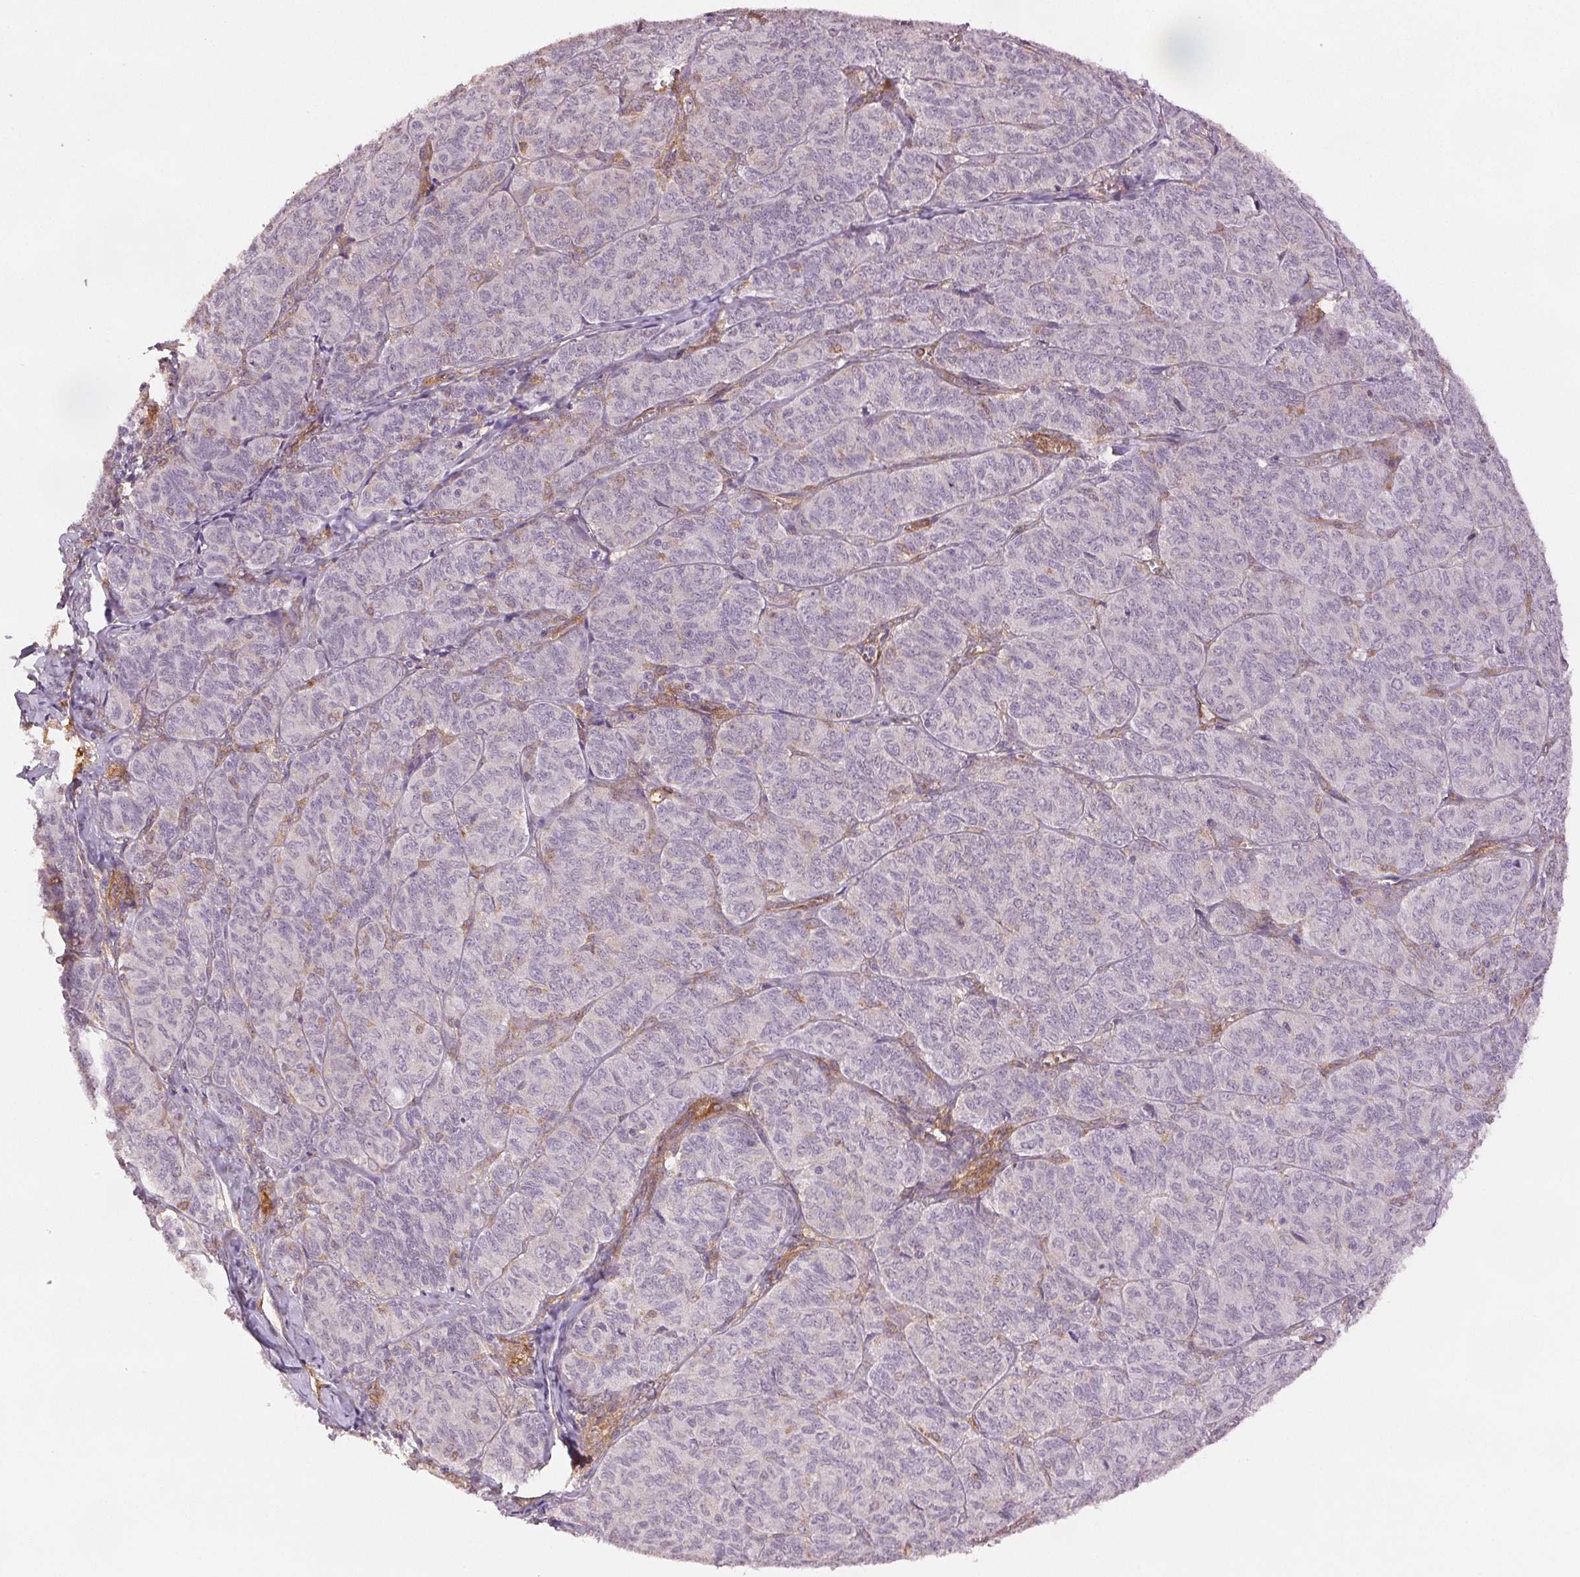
{"staining": {"intensity": "negative", "quantity": "none", "location": "none"}, "tissue": "ovarian cancer", "cell_type": "Tumor cells", "image_type": "cancer", "snomed": [{"axis": "morphology", "description": "Carcinoma, endometroid"}, {"axis": "topography", "description": "Ovary"}], "caption": "Protein analysis of ovarian cancer reveals no significant expression in tumor cells. Nuclei are stained in blue.", "gene": "DIAPH2", "patient": {"sex": "female", "age": 80}}